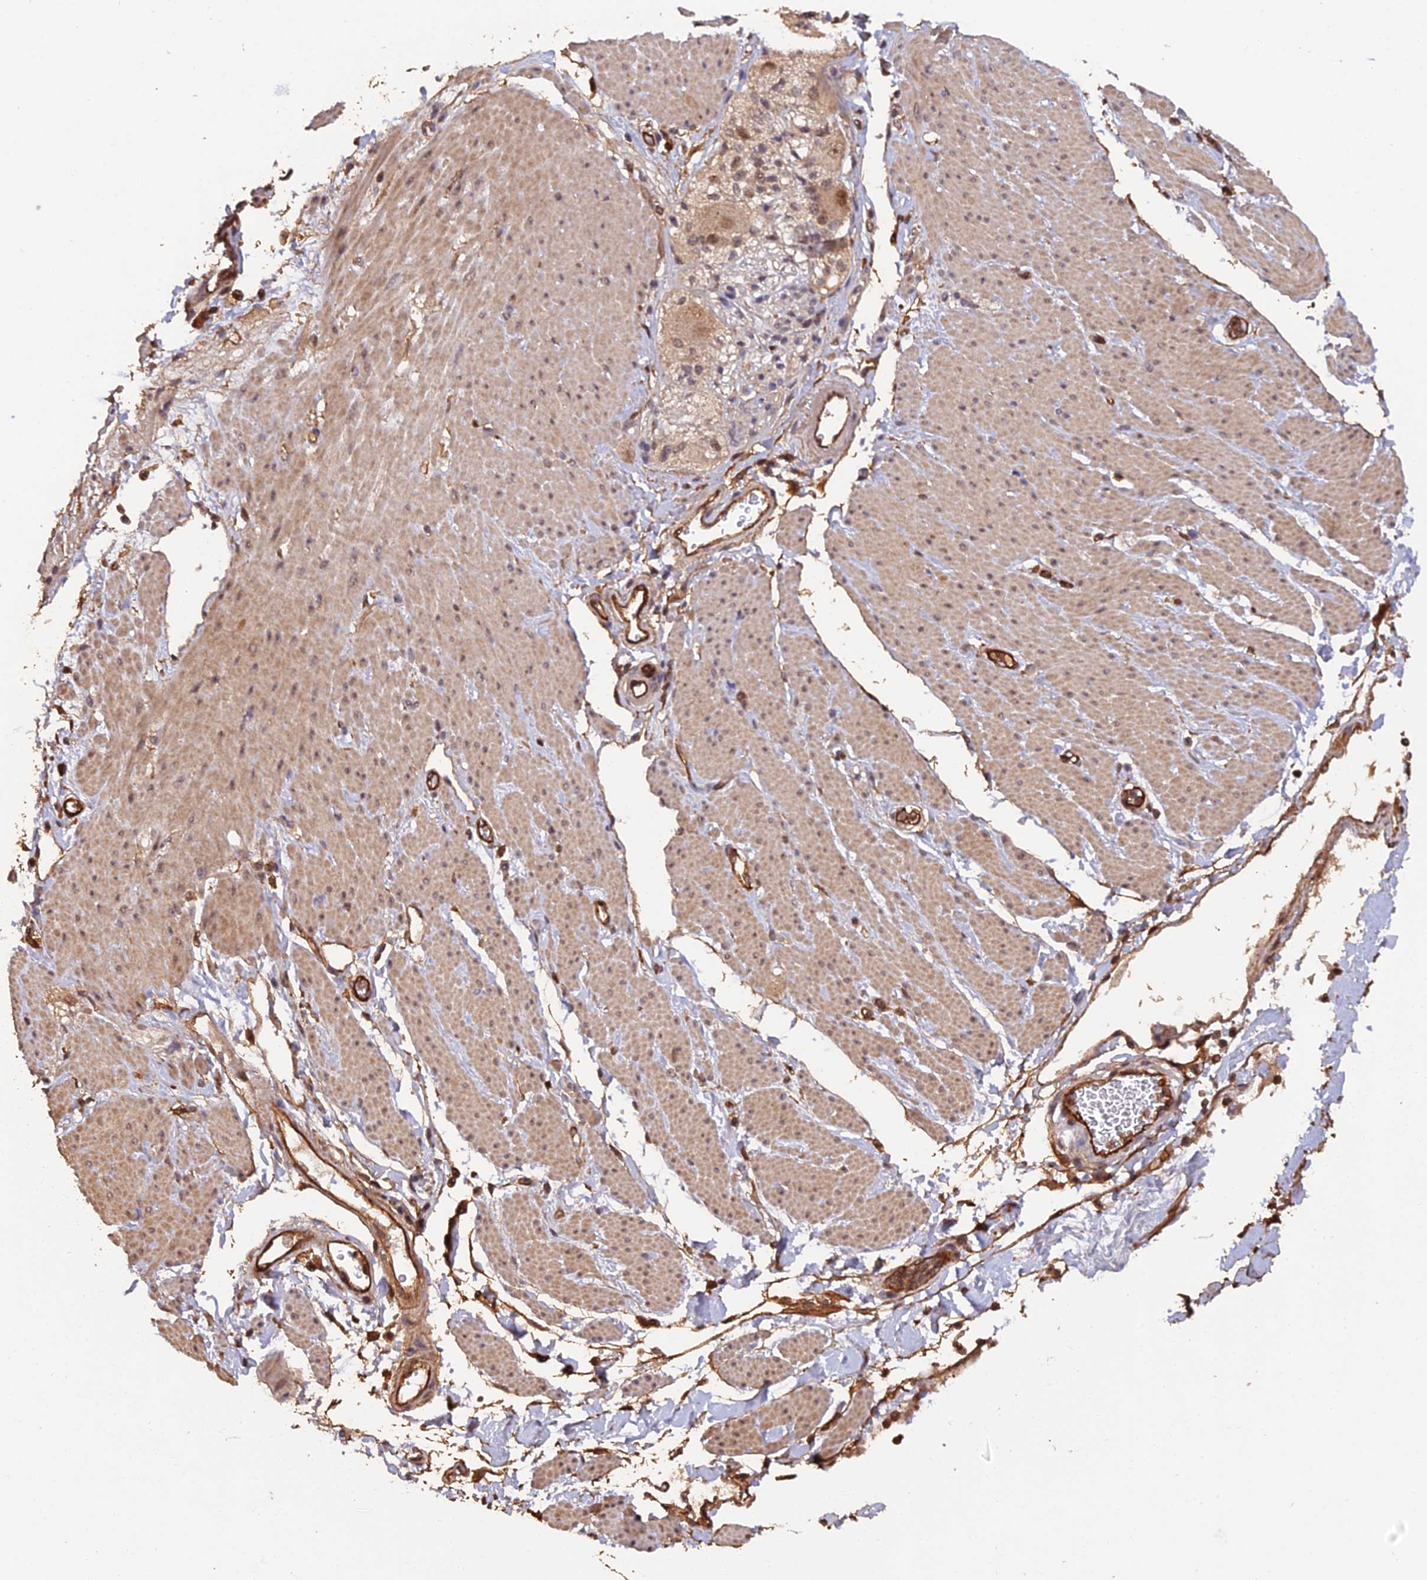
{"staining": {"intensity": "weak", "quantity": ">75%", "location": "cytoplasmic/membranous,nuclear"}, "tissue": "soft tissue", "cell_type": "Peripheral nerve", "image_type": "normal", "snomed": [{"axis": "morphology", "description": "Normal tissue, NOS"}, {"axis": "morphology", "description": "Adenocarcinoma, NOS"}, {"axis": "topography", "description": "Duodenum"}, {"axis": "topography", "description": "Peripheral nerve tissue"}], "caption": "Immunohistochemistry (IHC) (DAB) staining of unremarkable soft tissue shows weak cytoplasmic/membranous,nuclear protein expression in about >75% of peripheral nerve.", "gene": "RALGAPA2", "patient": {"sex": "female", "age": 60}}